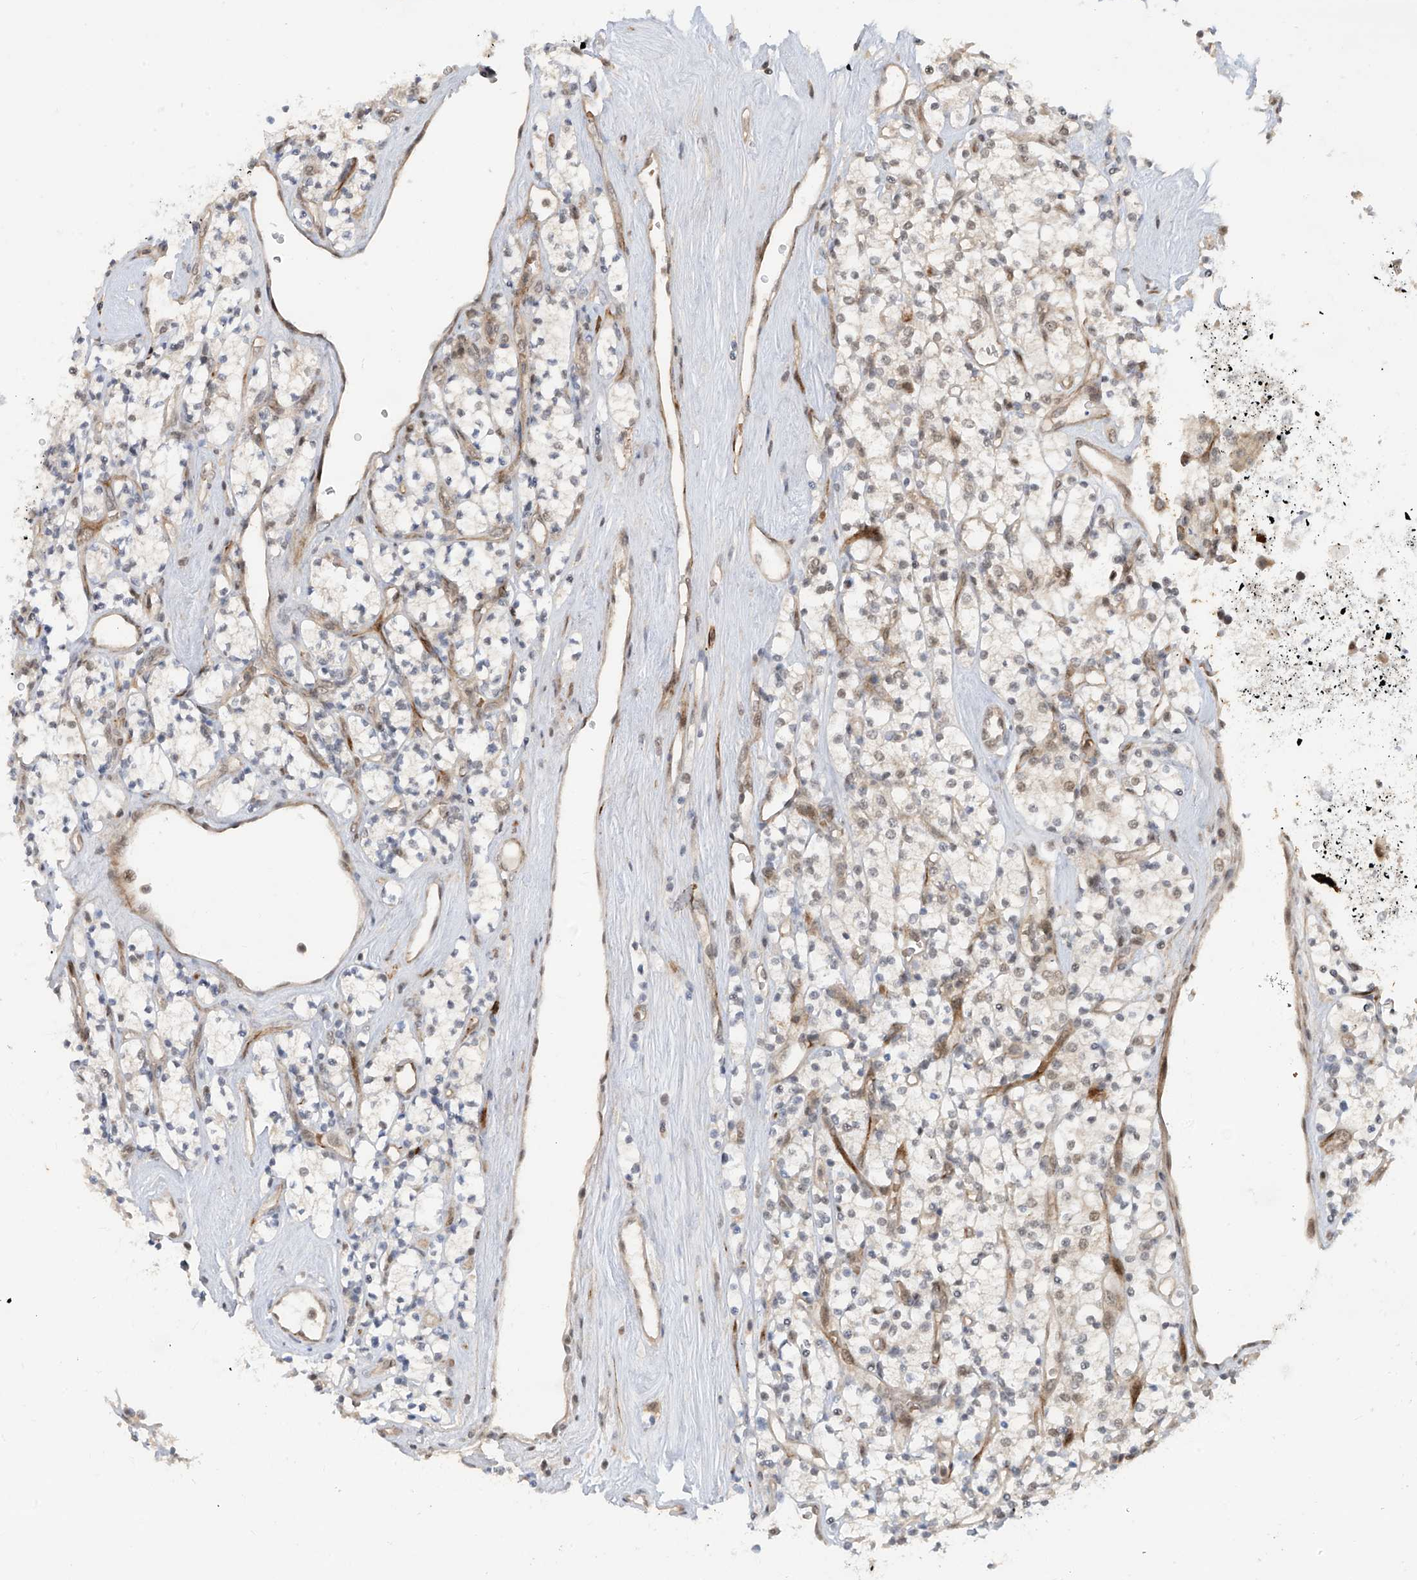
{"staining": {"intensity": "weak", "quantity": "25%-75%", "location": "cytoplasmic/membranous,nuclear"}, "tissue": "renal cancer", "cell_type": "Tumor cells", "image_type": "cancer", "snomed": [{"axis": "morphology", "description": "Adenocarcinoma, NOS"}, {"axis": "topography", "description": "Kidney"}], "caption": "This micrograph demonstrates renal adenocarcinoma stained with IHC to label a protein in brown. The cytoplasmic/membranous and nuclear of tumor cells show weak positivity for the protein. Nuclei are counter-stained blue.", "gene": "LAGE3", "patient": {"sex": "male", "age": 77}}